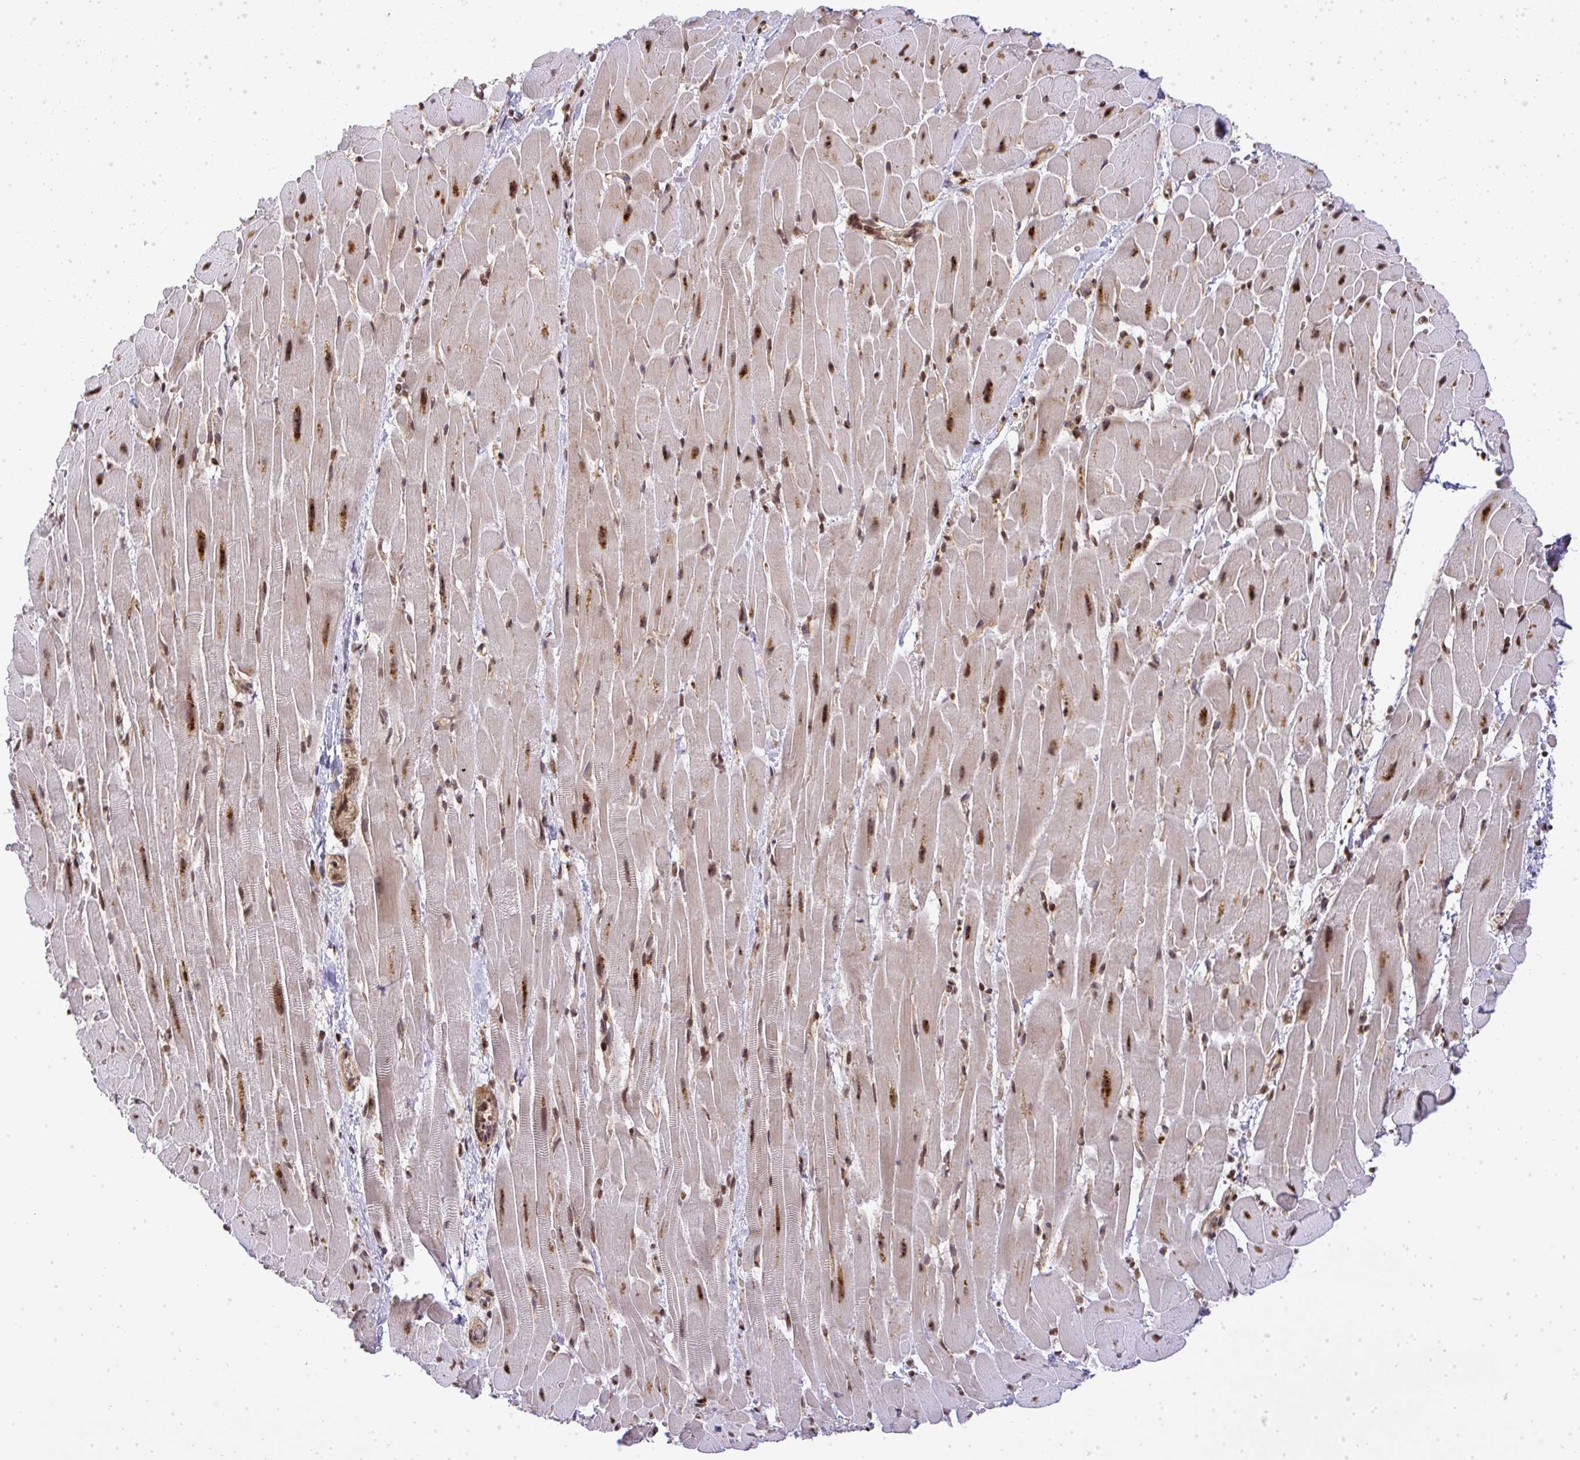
{"staining": {"intensity": "strong", "quantity": ">75%", "location": "nuclear"}, "tissue": "heart muscle", "cell_type": "Cardiomyocytes", "image_type": "normal", "snomed": [{"axis": "morphology", "description": "Normal tissue, NOS"}, {"axis": "topography", "description": "Heart"}], "caption": "A brown stain labels strong nuclear positivity of a protein in cardiomyocytes of unremarkable heart muscle. The staining is performed using DAB brown chromogen to label protein expression. The nuclei are counter-stained blue using hematoxylin.", "gene": "U2AF1L4", "patient": {"sex": "male", "age": 37}}